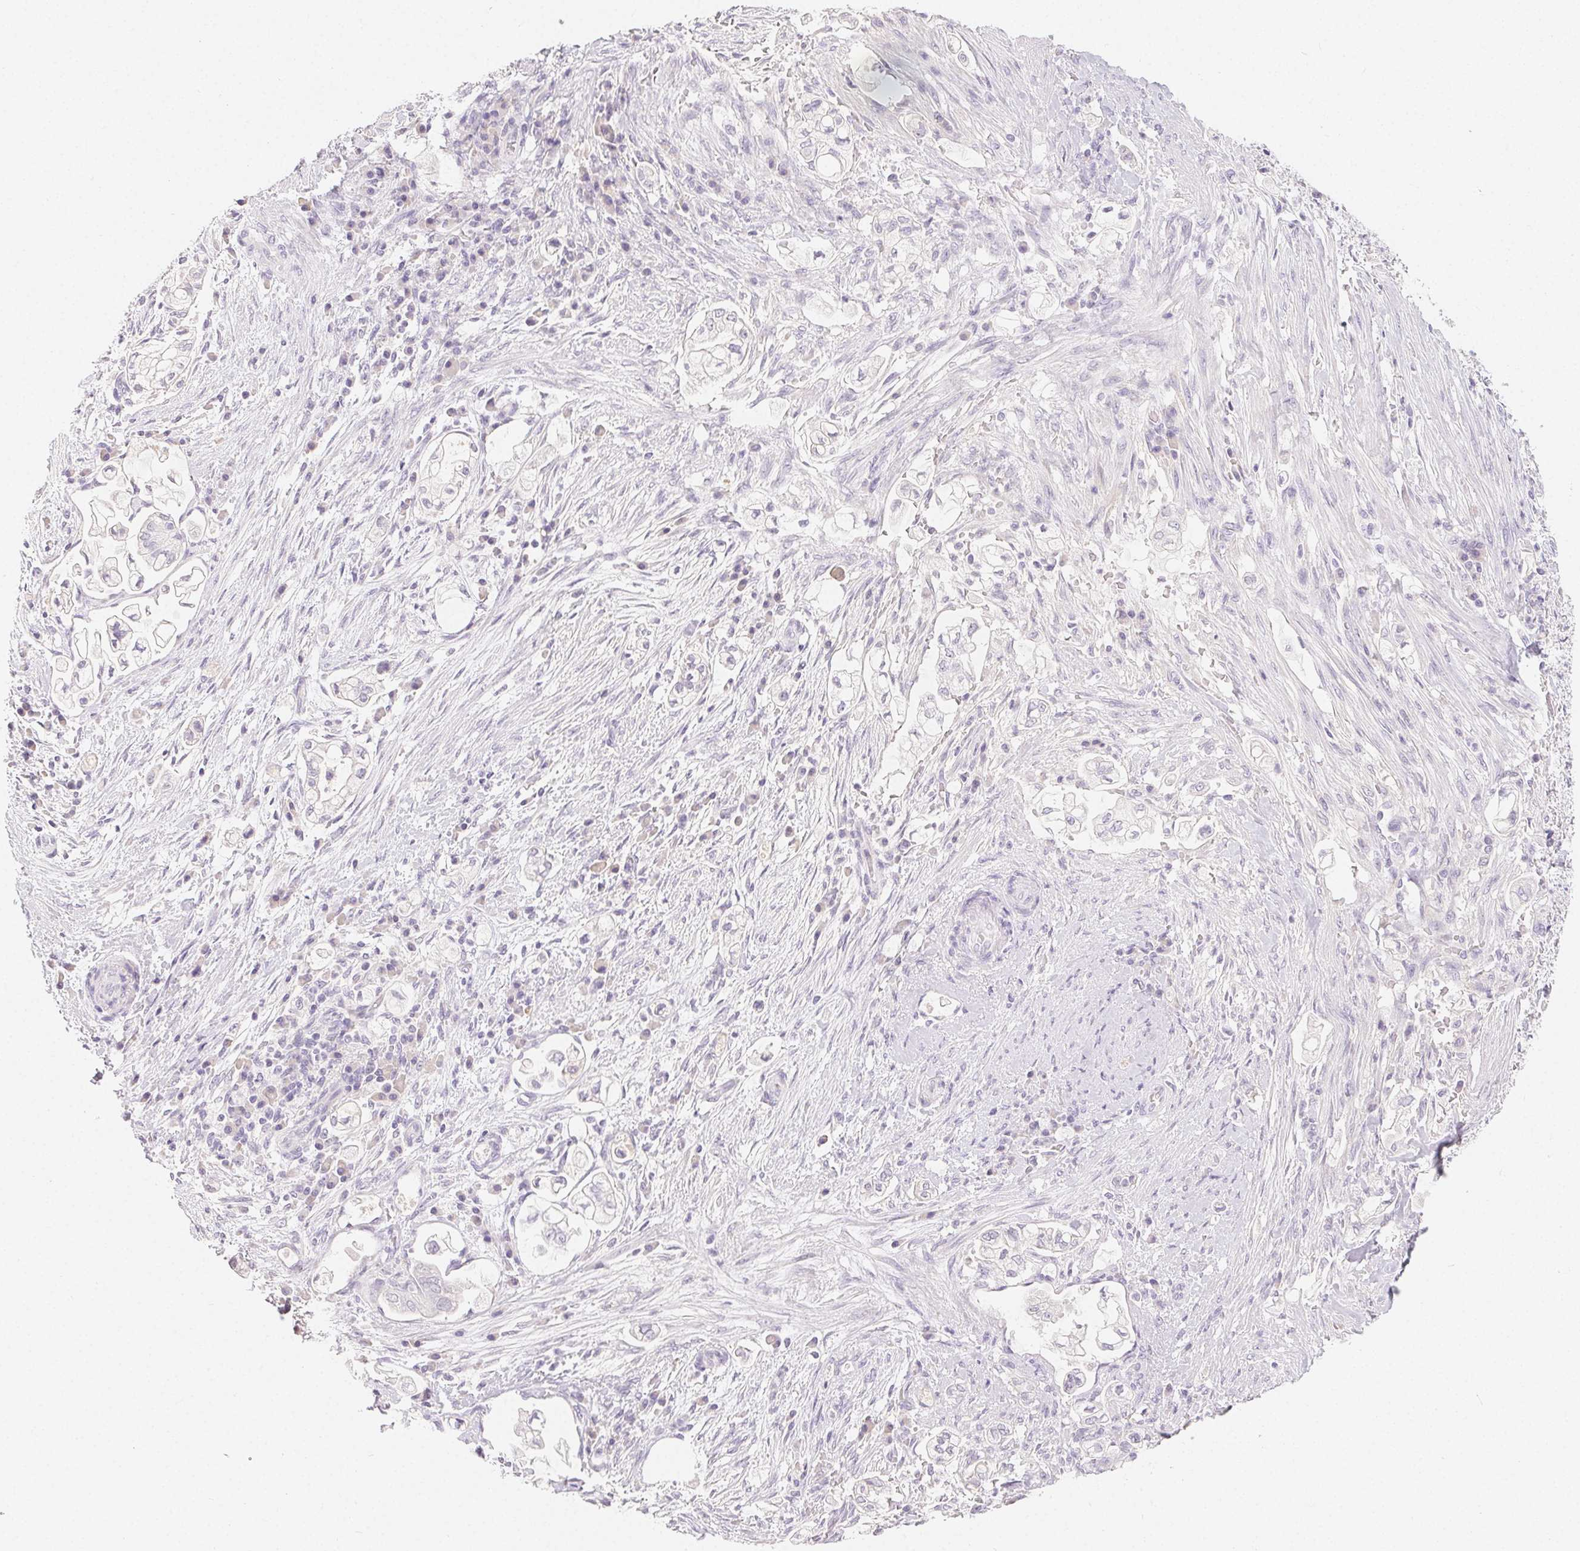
{"staining": {"intensity": "negative", "quantity": "none", "location": "none"}, "tissue": "pancreatic cancer", "cell_type": "Tumor cells", "image_type": "cancer", "snomed": [{"axis": "morphology", "description": "Adenocarcinoma, NOS"}, {"axis": "topography", "description": "Pancreas"}], "caption": "Pancreatic adenocarcinoma stained for a protein using immunohistochemistry displays no positivity tumor cells.", "gene": "MIOX", "patient": {"sex": "female", "age": 69}}